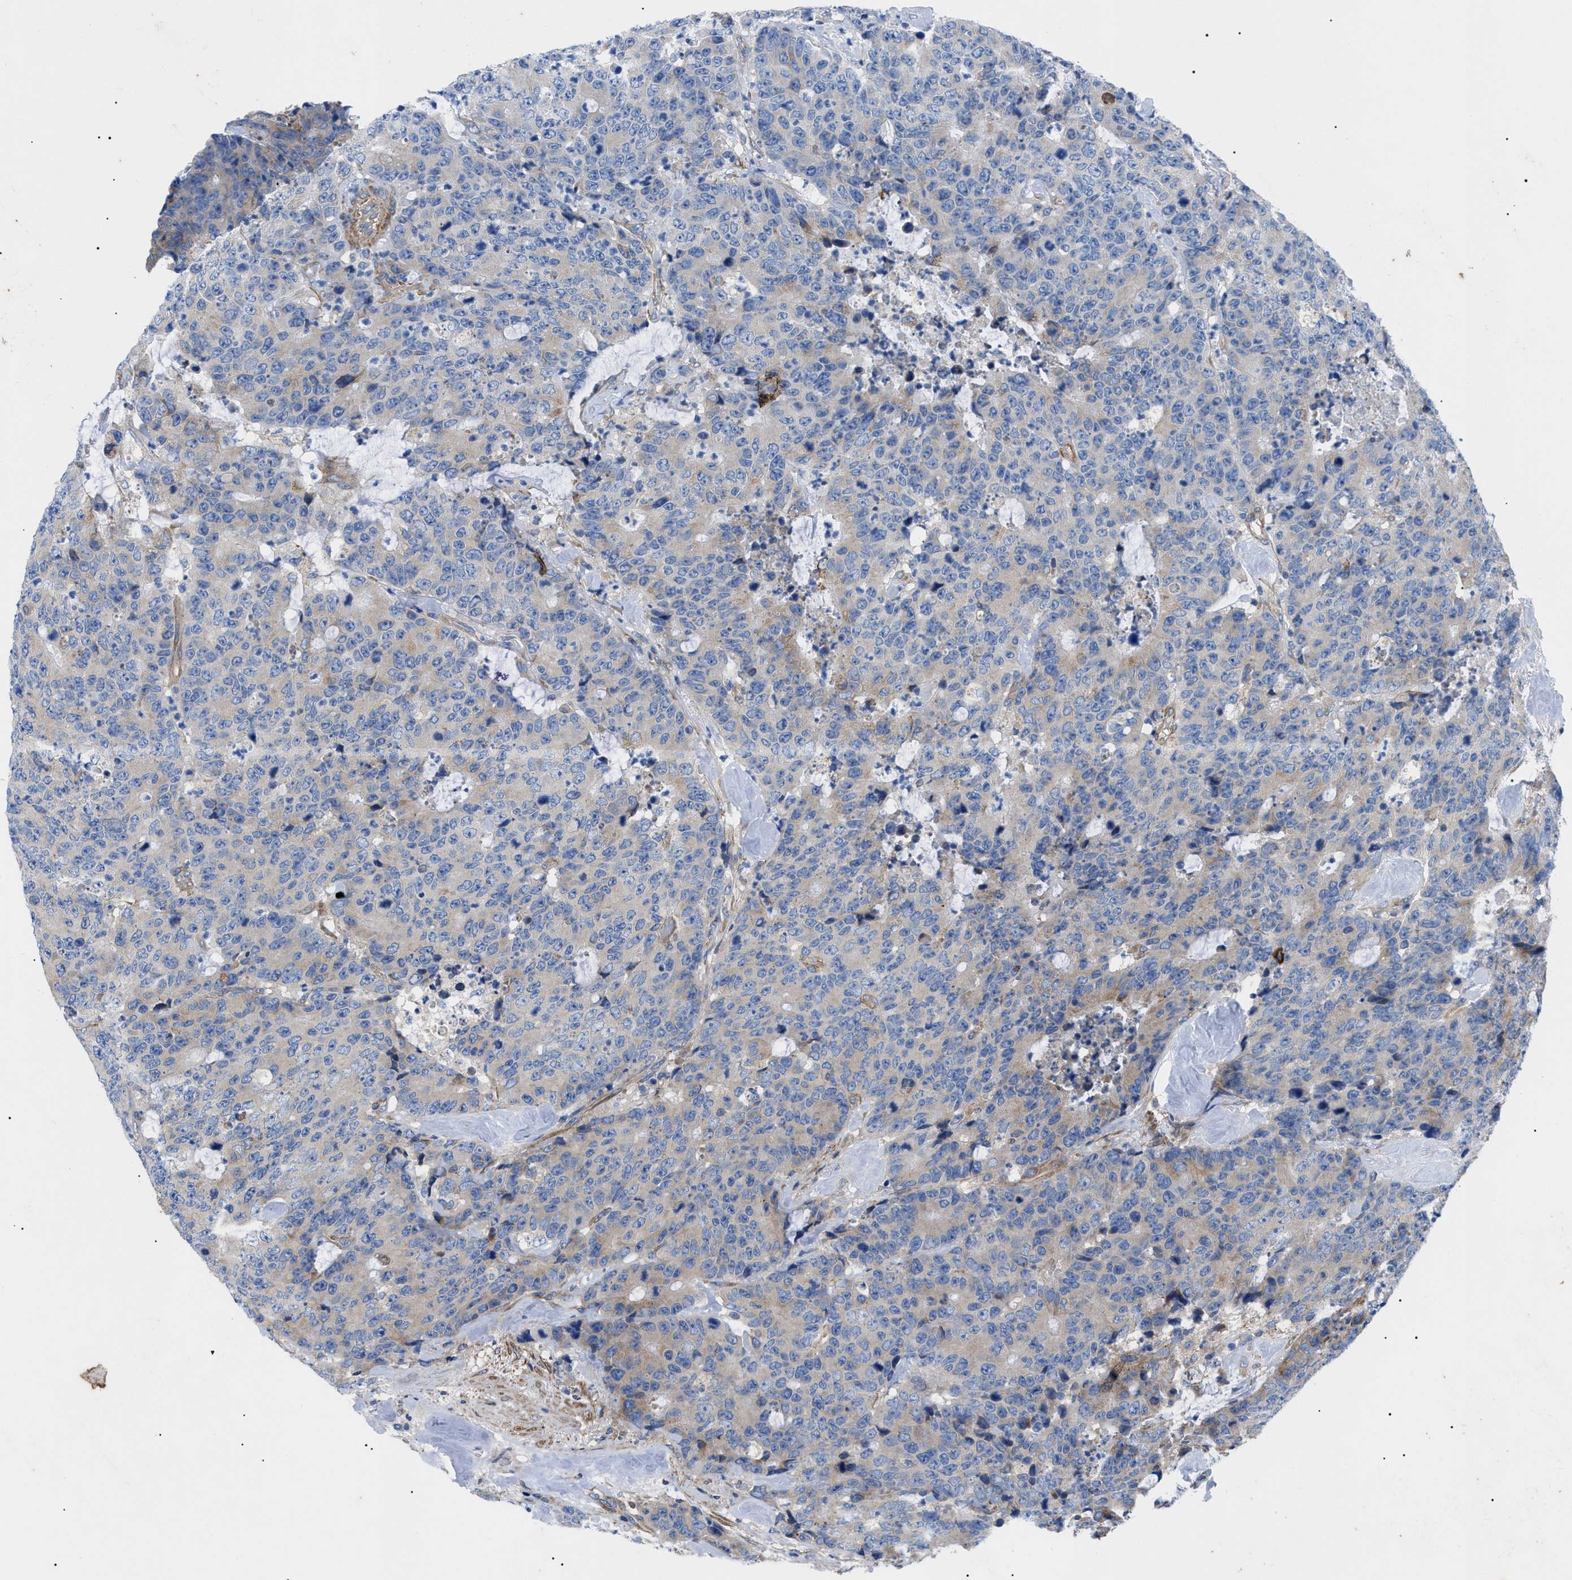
{"staining": {"intensity": "weak", "quantity": "<25%", "location": "cytoplasmic/membranous"}, "tissue": "colorectal cancer", "cell_type": "Tumor cells", "image_type": "cancer", "snomed": [{"axis": "morphology", "description": "Adenocarcinoma, NOS"}, {"axis": "topography", "description": "Colon"}], "caption": "Protein analysis of colorectal adenocarcinoma shows no significant positivity in tumor cells.", "gene": "HSPB8", "patient": {"sex": "female", "age": 86}}